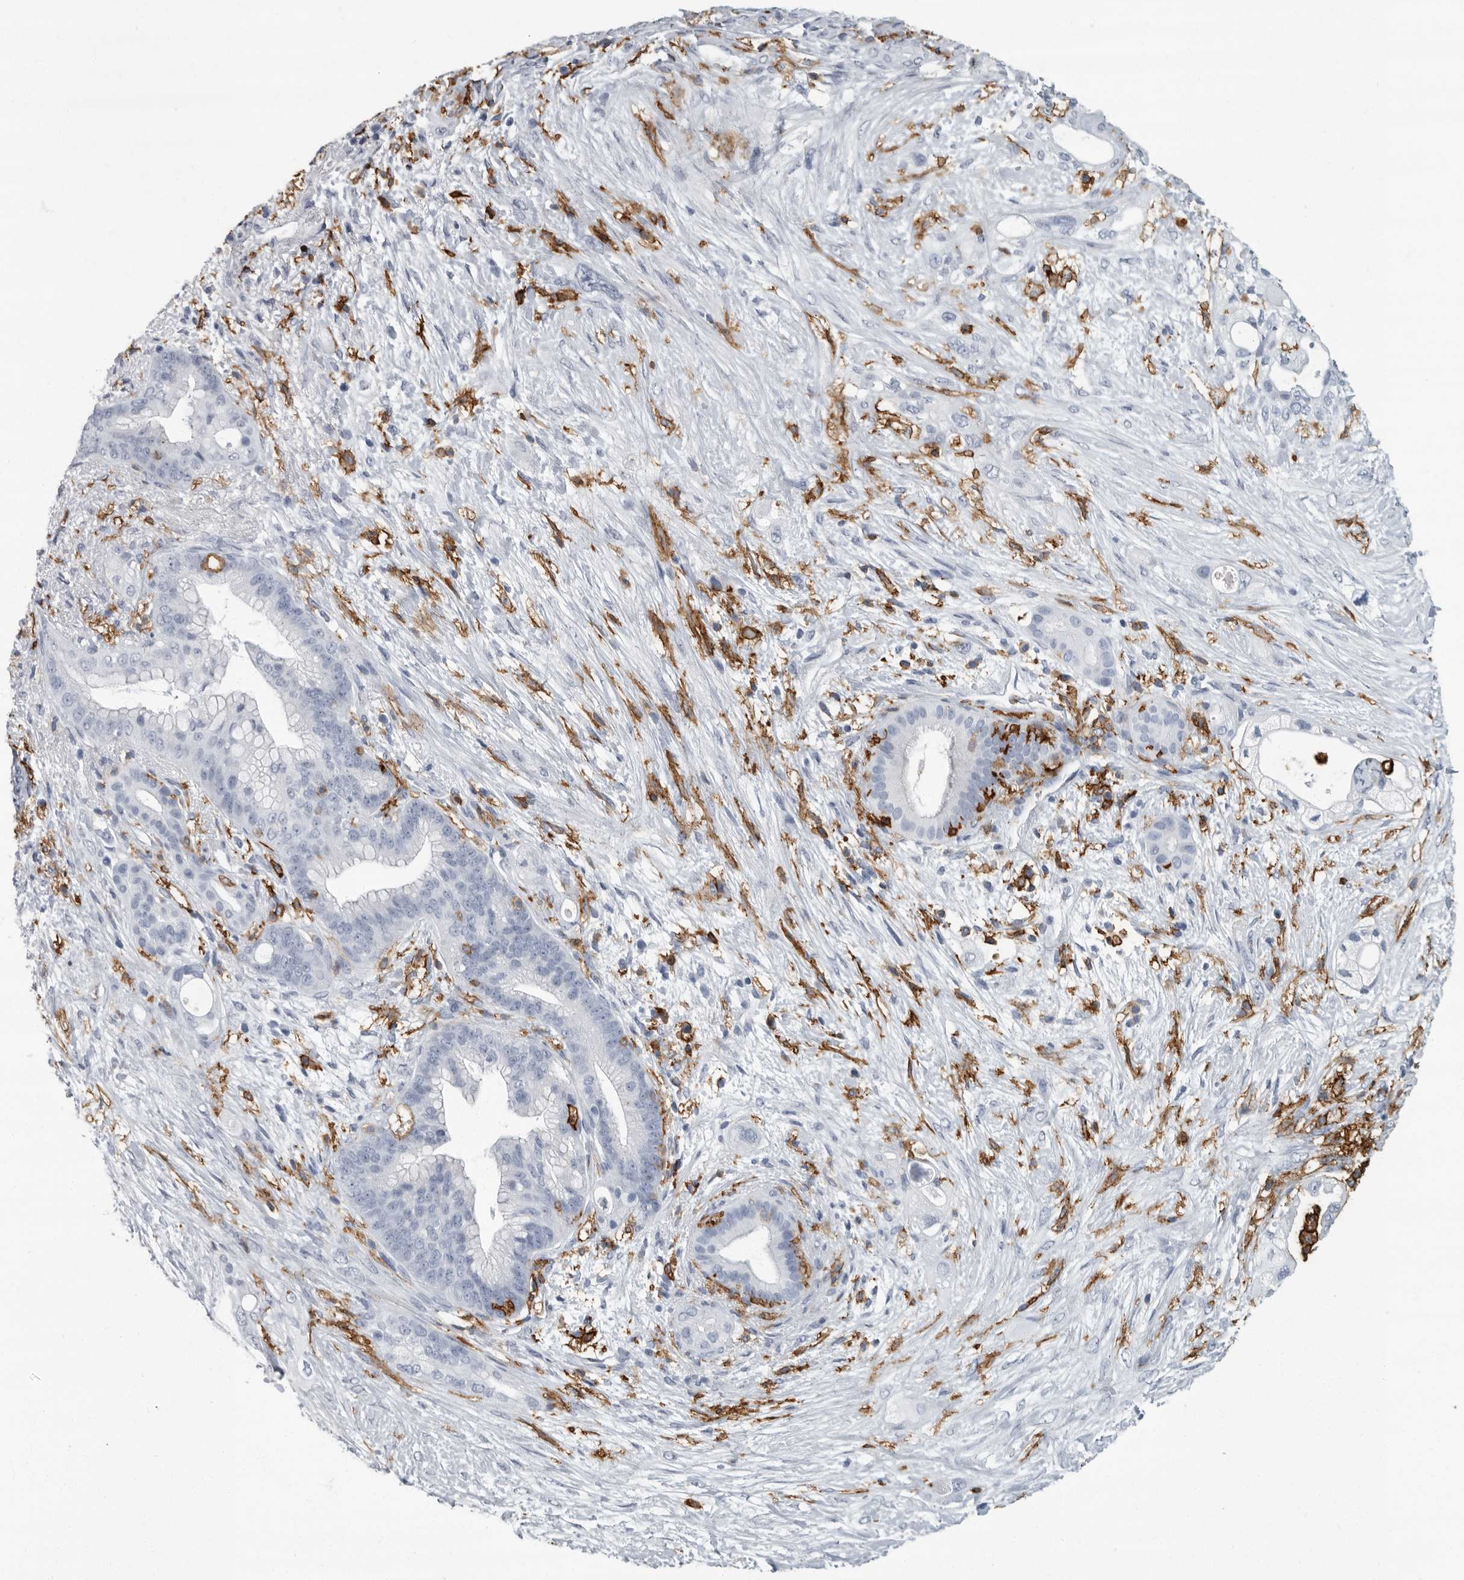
{"staining": {"intensity": "negative", "quantity": "none", "location": "none"}, "tissue": "pancreatic cancer", "cell_type": "Tumor cells", "image_type": "cancer", "snomed": [{"axis": "morphology", "description": "Adenocarcinoma, NOS"}, {"axis": "topography", "description": "Pancreas"}], "caption": "Protein analysis of pancreatic cancer (adenocarcinoma) shows no significant positivity in tumor cells. The staining is performed using DAB (3,3'-diaminobenzidine) brown chromogen with nuclei counter-stained in using hematoxylin.", "gene": "FCER1G", "patient": {"sex": "male", "age": 53}}